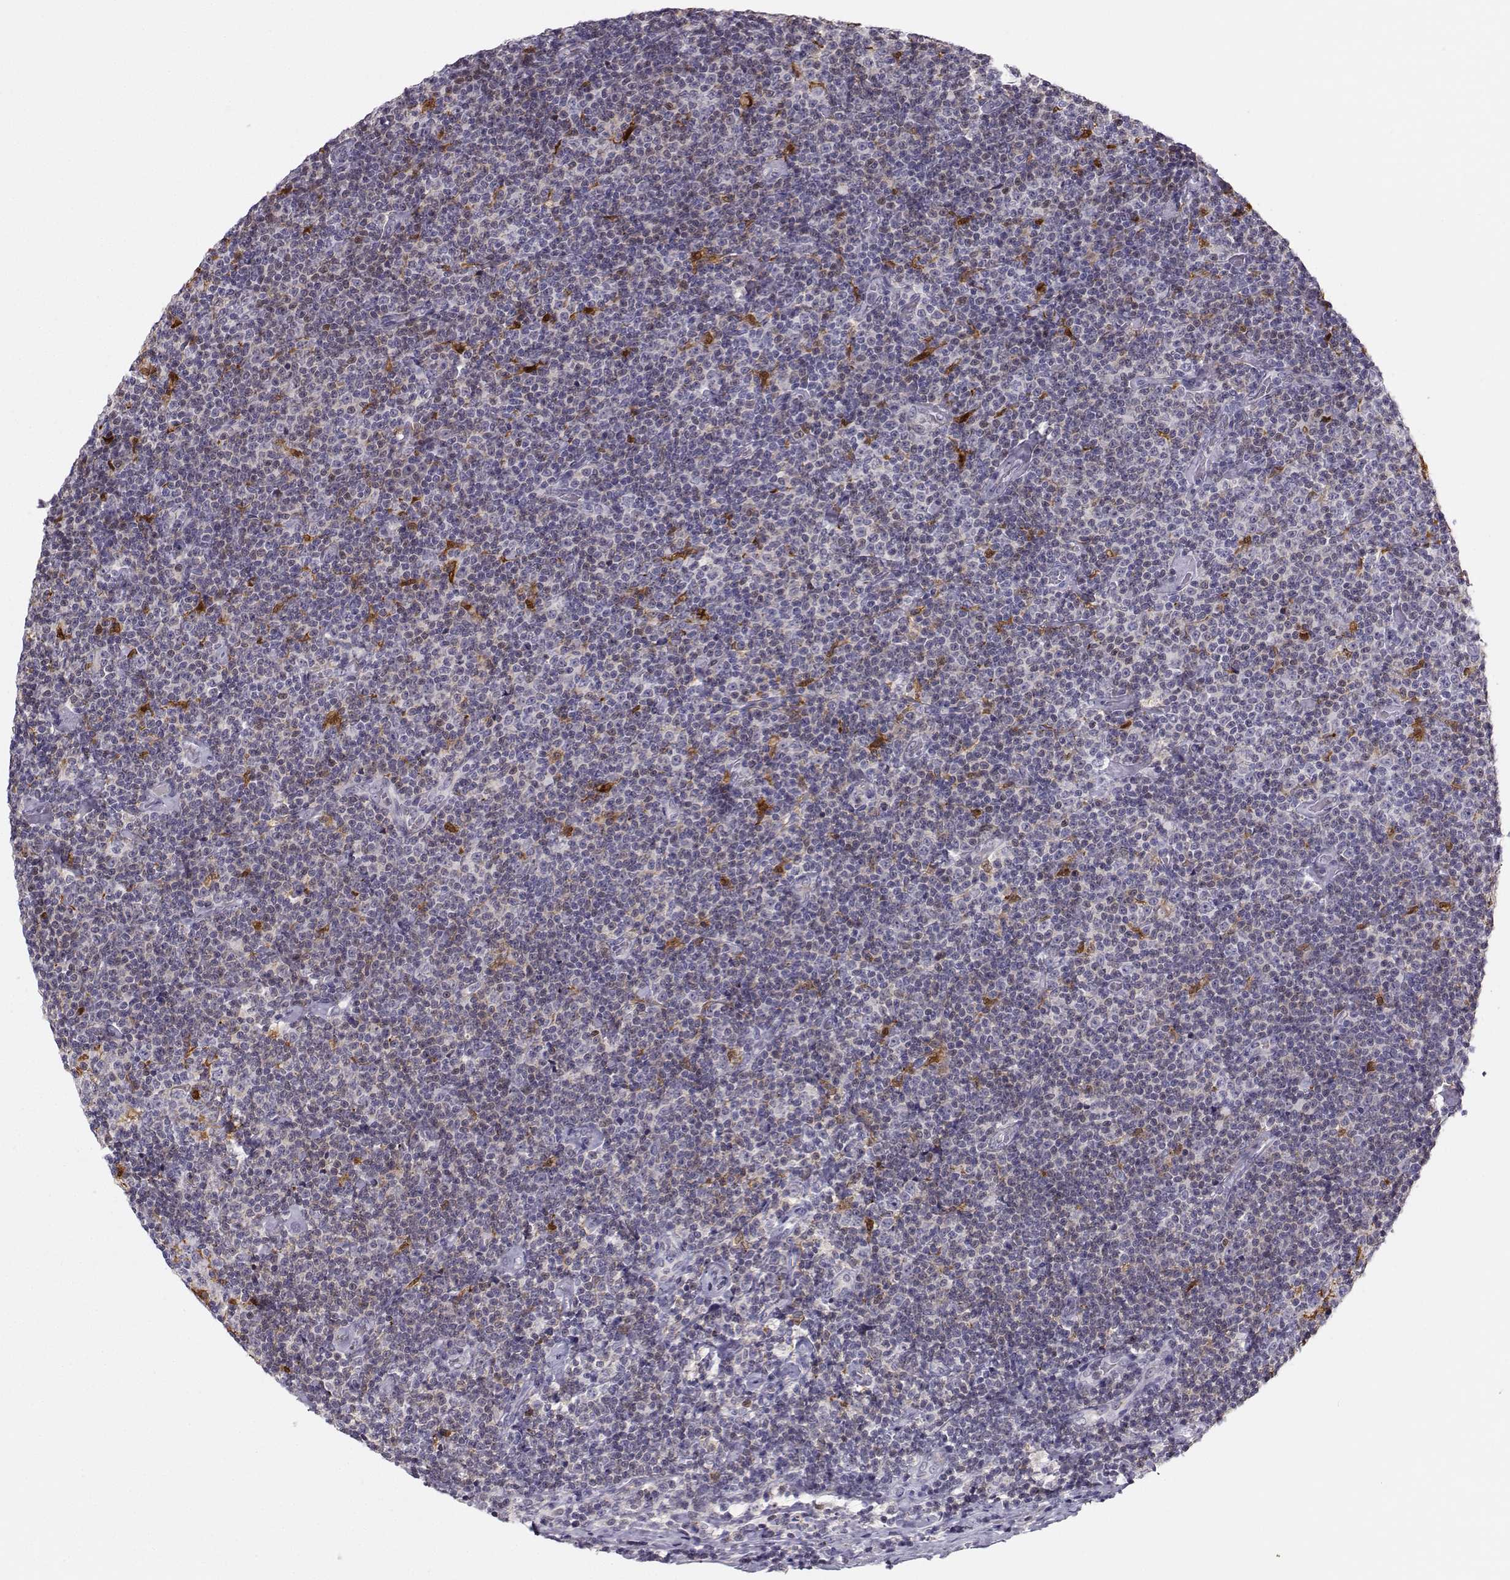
{"staining": {"intensity": "negative", "quantity": "none", "location": "none"}, "tissue": "lymphoma", "cell_type": "Tumor cells", "image_type": "cancer", "snomed": [{"axis": "morphology", "description": "Malignant lymphoma, non-Hodgkin's type, Low grade"}, {"axis": "topography", "description": "Lymph node"}], "caption": "This is an IHC histopathology image of human lymphoma. There is no positivity in tumor cells.", "gene": "HTR7", "patient": {"sex": "male", "age": 81}}